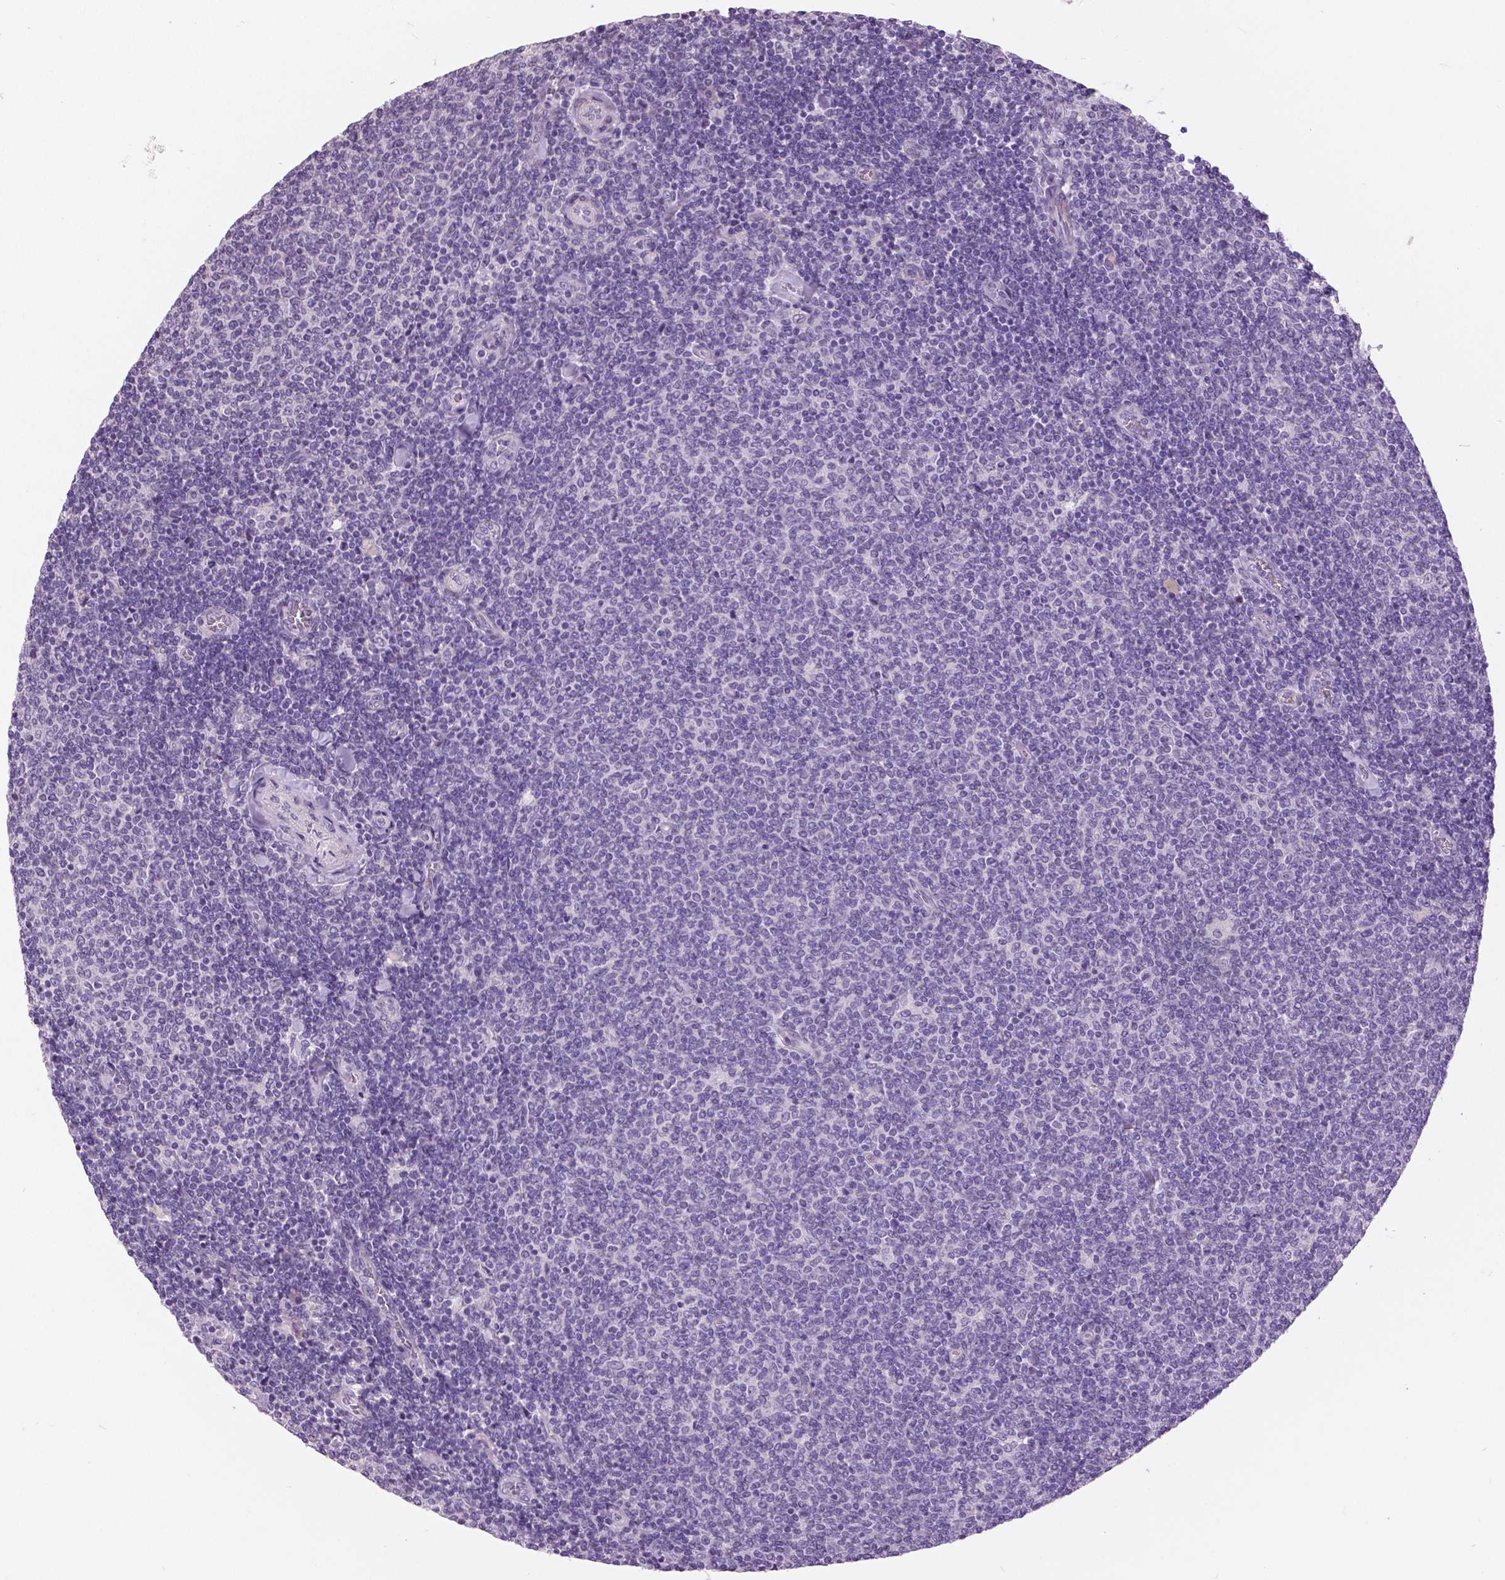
{"staining": {"intensity": "negative", "quantity": "none", "location": "none"}, "tissue": "lymphoma", "cell_type": "Tumor cells", "image_type": "cancer", "snomed": [{"axis": "morphology", "description": "Malignant lymphoma, non-Hodgkin's type, Low grade"}, {"axis": "topography", "description": "Lymph node"}], "caption": "Tumor cells are negative for brown protein staining in low-grade malignant lymphoma, non-Hodgkin's type.", "gene": "GRIN2A", "patient": {"sex": "male", "age": 52}}